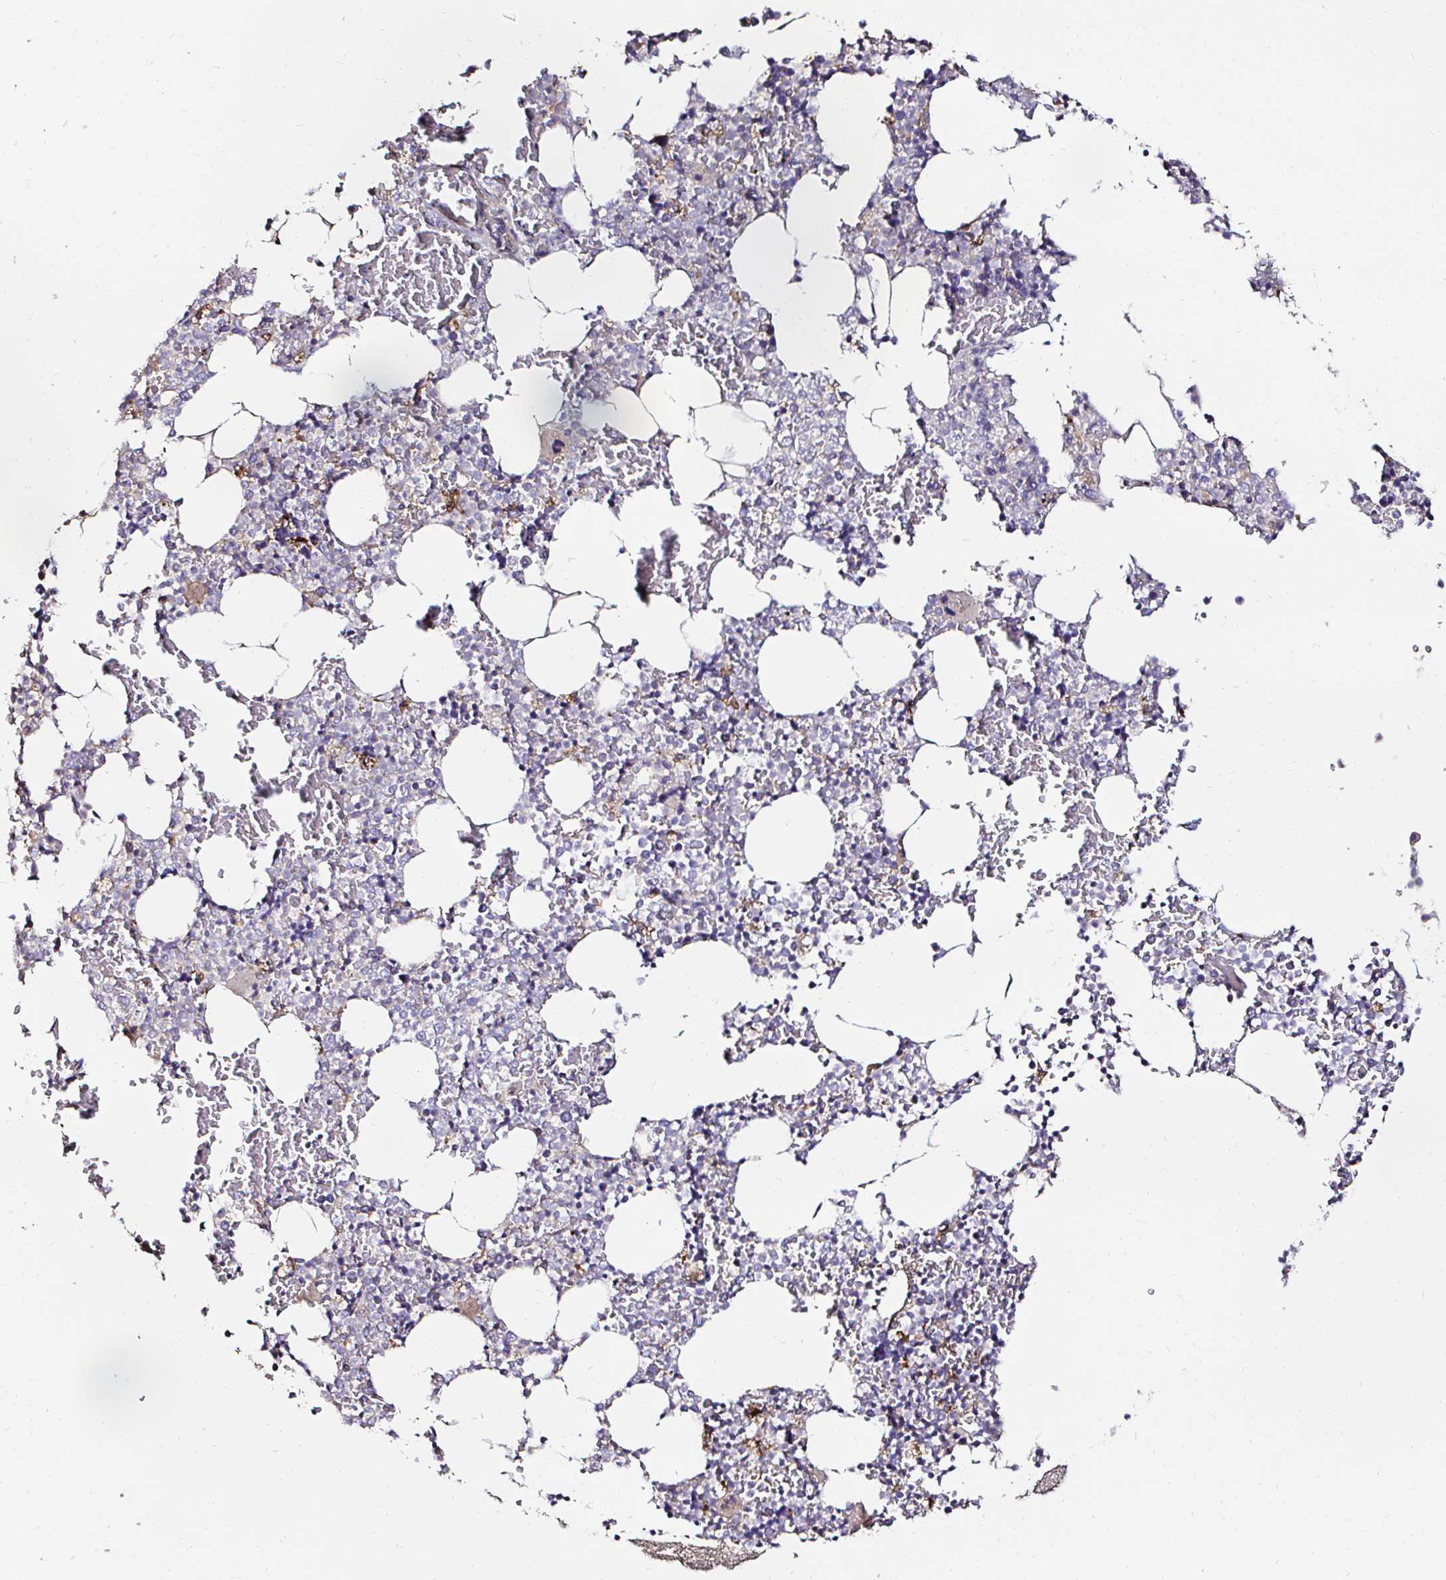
{"staining": {"intensity": "negative", "quantity": "none", "location": "none"}, "tissue": "bone marrow", "cell_type": "Hematopoietic cells", "image_type": "normal", "snomed": [{"axis": "morphology", "description": "Normal tissue, NOS"}, {"axis": "topography", "description": "Bone marrow"}], "caption": "The image reveals no staining of hematopoietic cells in benign bone marrow.", "gene": "GALNS", "patient": {"sex": "female", "age": 42}}